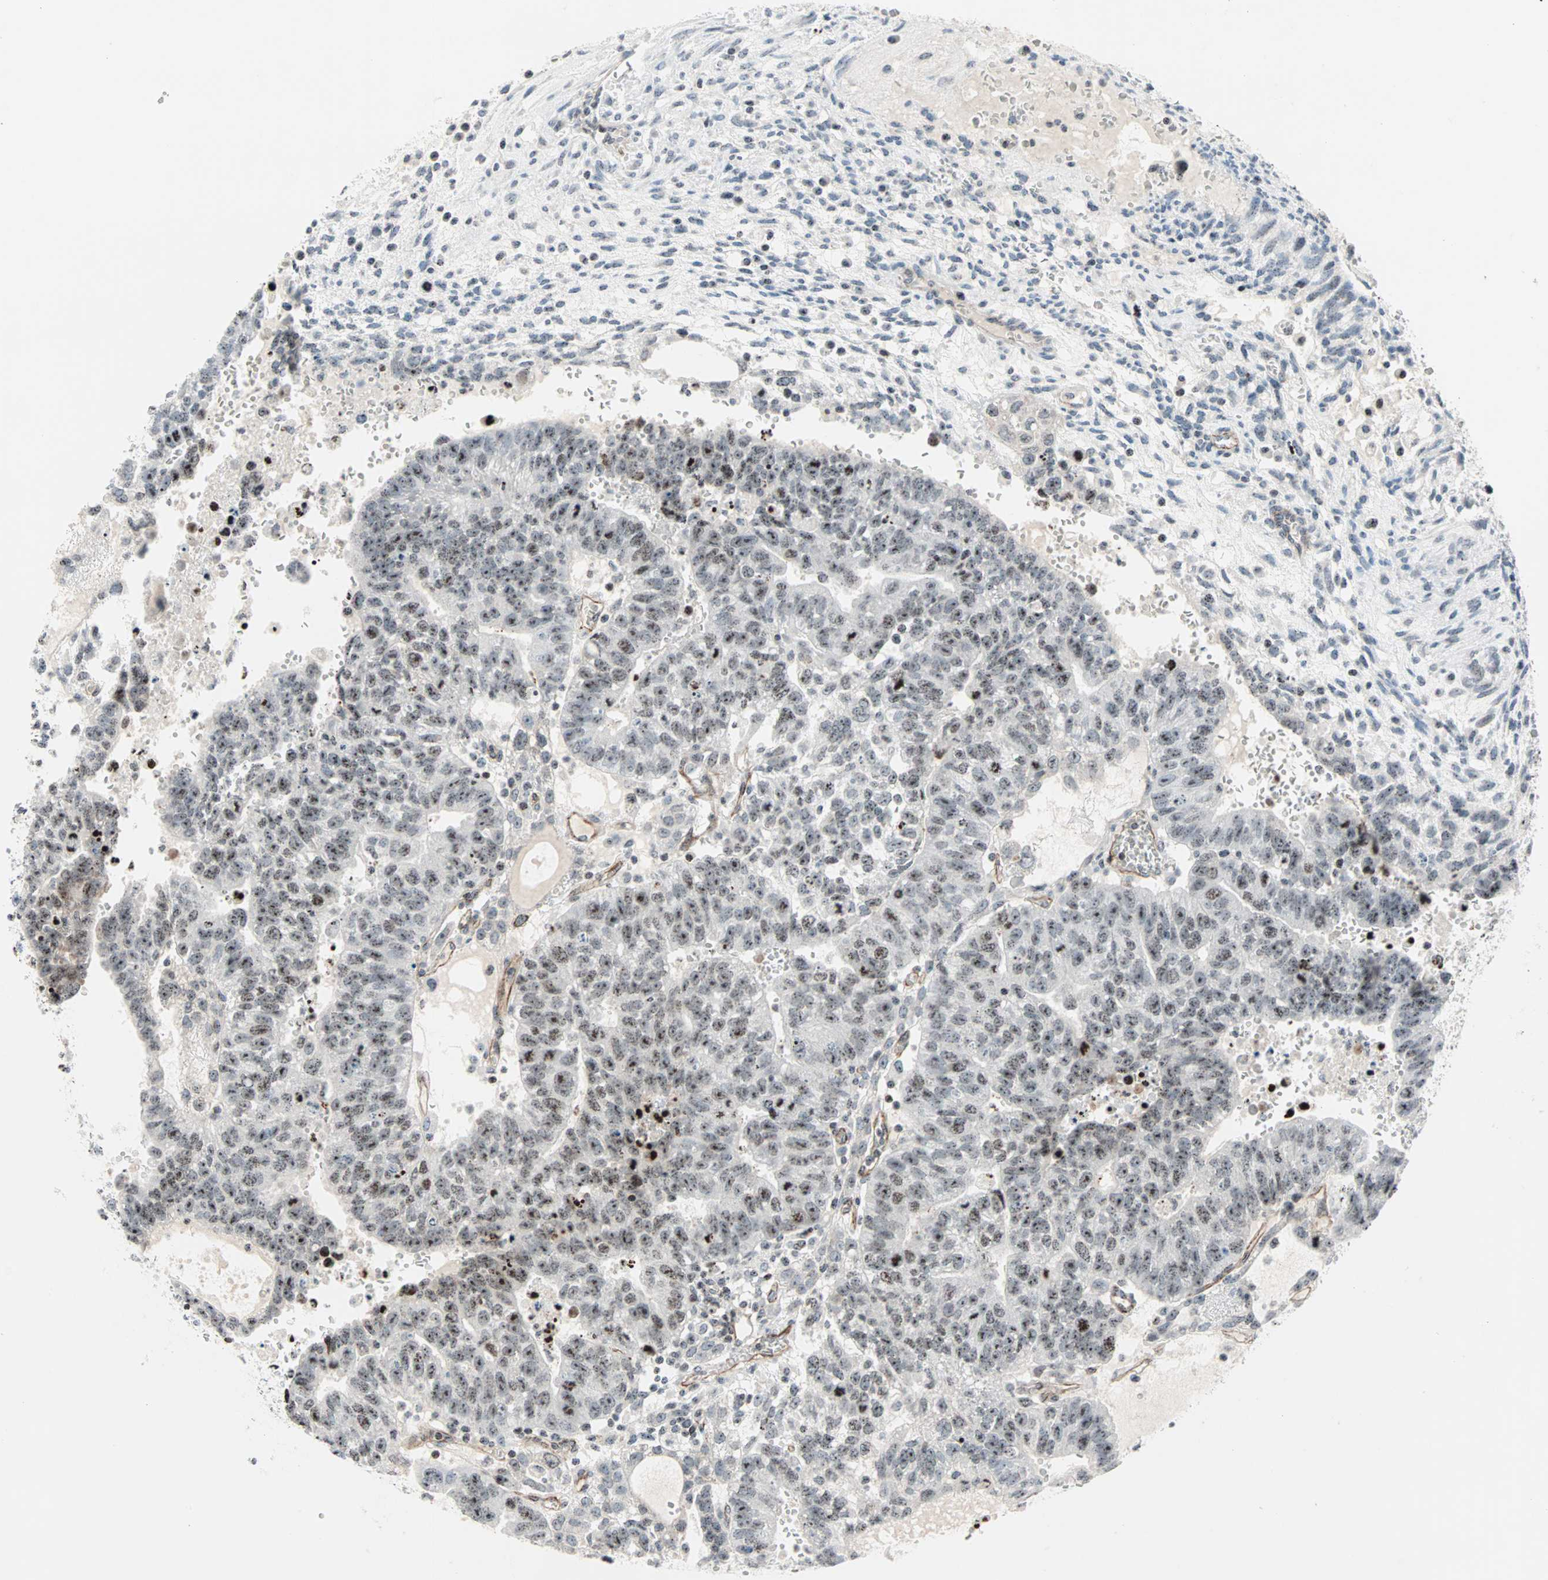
{"staining": {"intensity": "weak", "quantity": ">75%", "location": "nuclear"}, "tissue": "testis cancer", "cell_type": "Tumor cells", "image_type": "cancer", "snomed": [{"axis": "morphology", "description": "Seminoma, NOS"}, {"axis": "morphology", "description": "Carcinoma, Embryonal, NOS"}, {"axis": "topography", "description": "Testis"}], "caption": "Immunohistochemical staining of testis cancer (embryonal carcinoma) shows weak nuclear protein staining in about >75% of tumor cells.", "gene": "CENPA", "patient": {"sex": "male", "age": 52}}